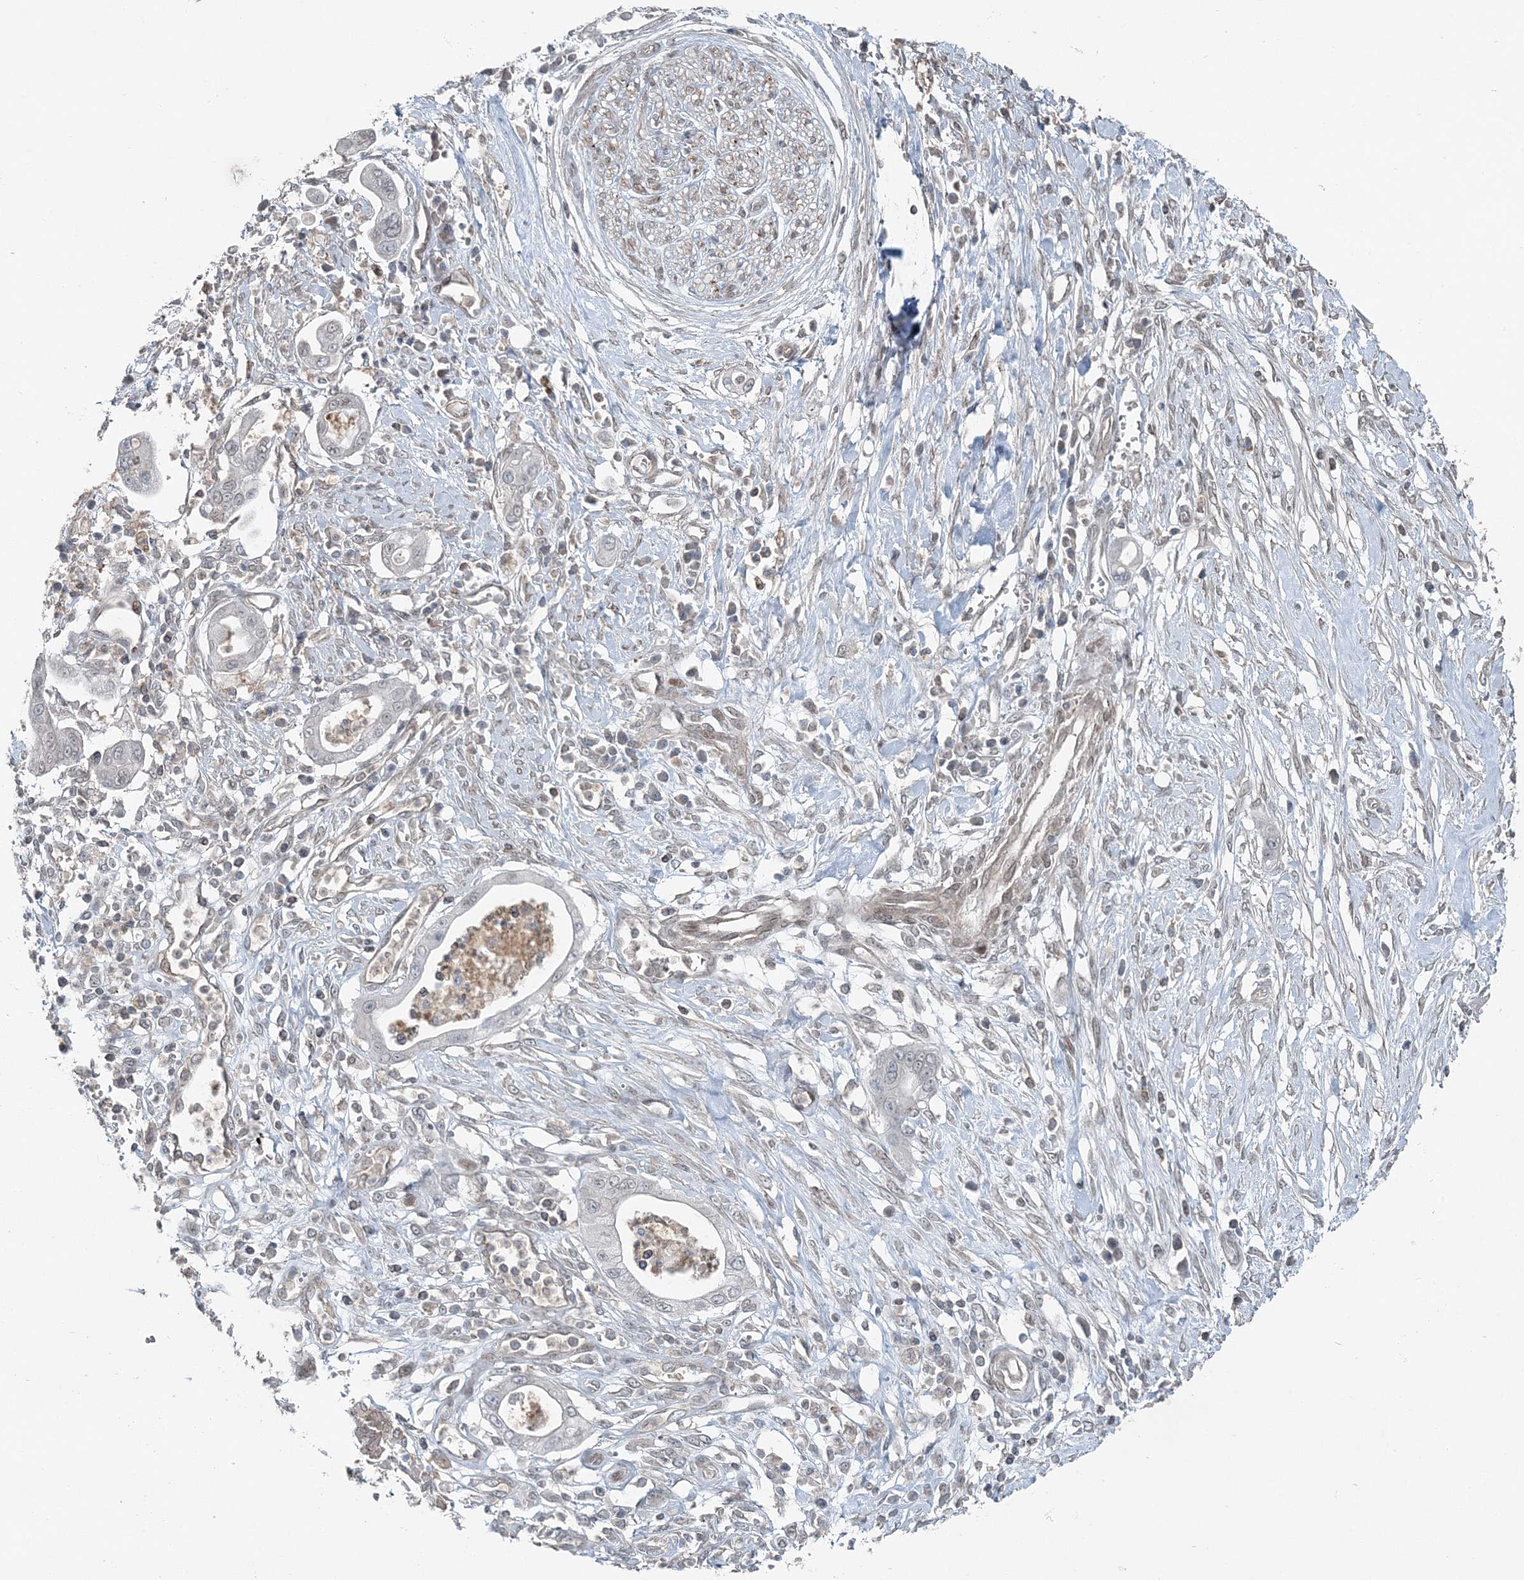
{"staining": {"intensity": "negative", "quantity": "none", "location": "none"}, "tissue": "pancreatic cancer", "cell_type": "Tumor cells", "image_type": "cancer", "snomed": [{"axis": "morphology", "description": "Adenocarcinoma, NOS"}, {"axis": "topography", "description": "Pancreas"}], "caption": "Immunohistochemical staining of human pancreatic adenocarcinoma shows no significant staining in tumor cells.", "gene": "FBXL17", "patient": {"sex": "male", "age": 68}}